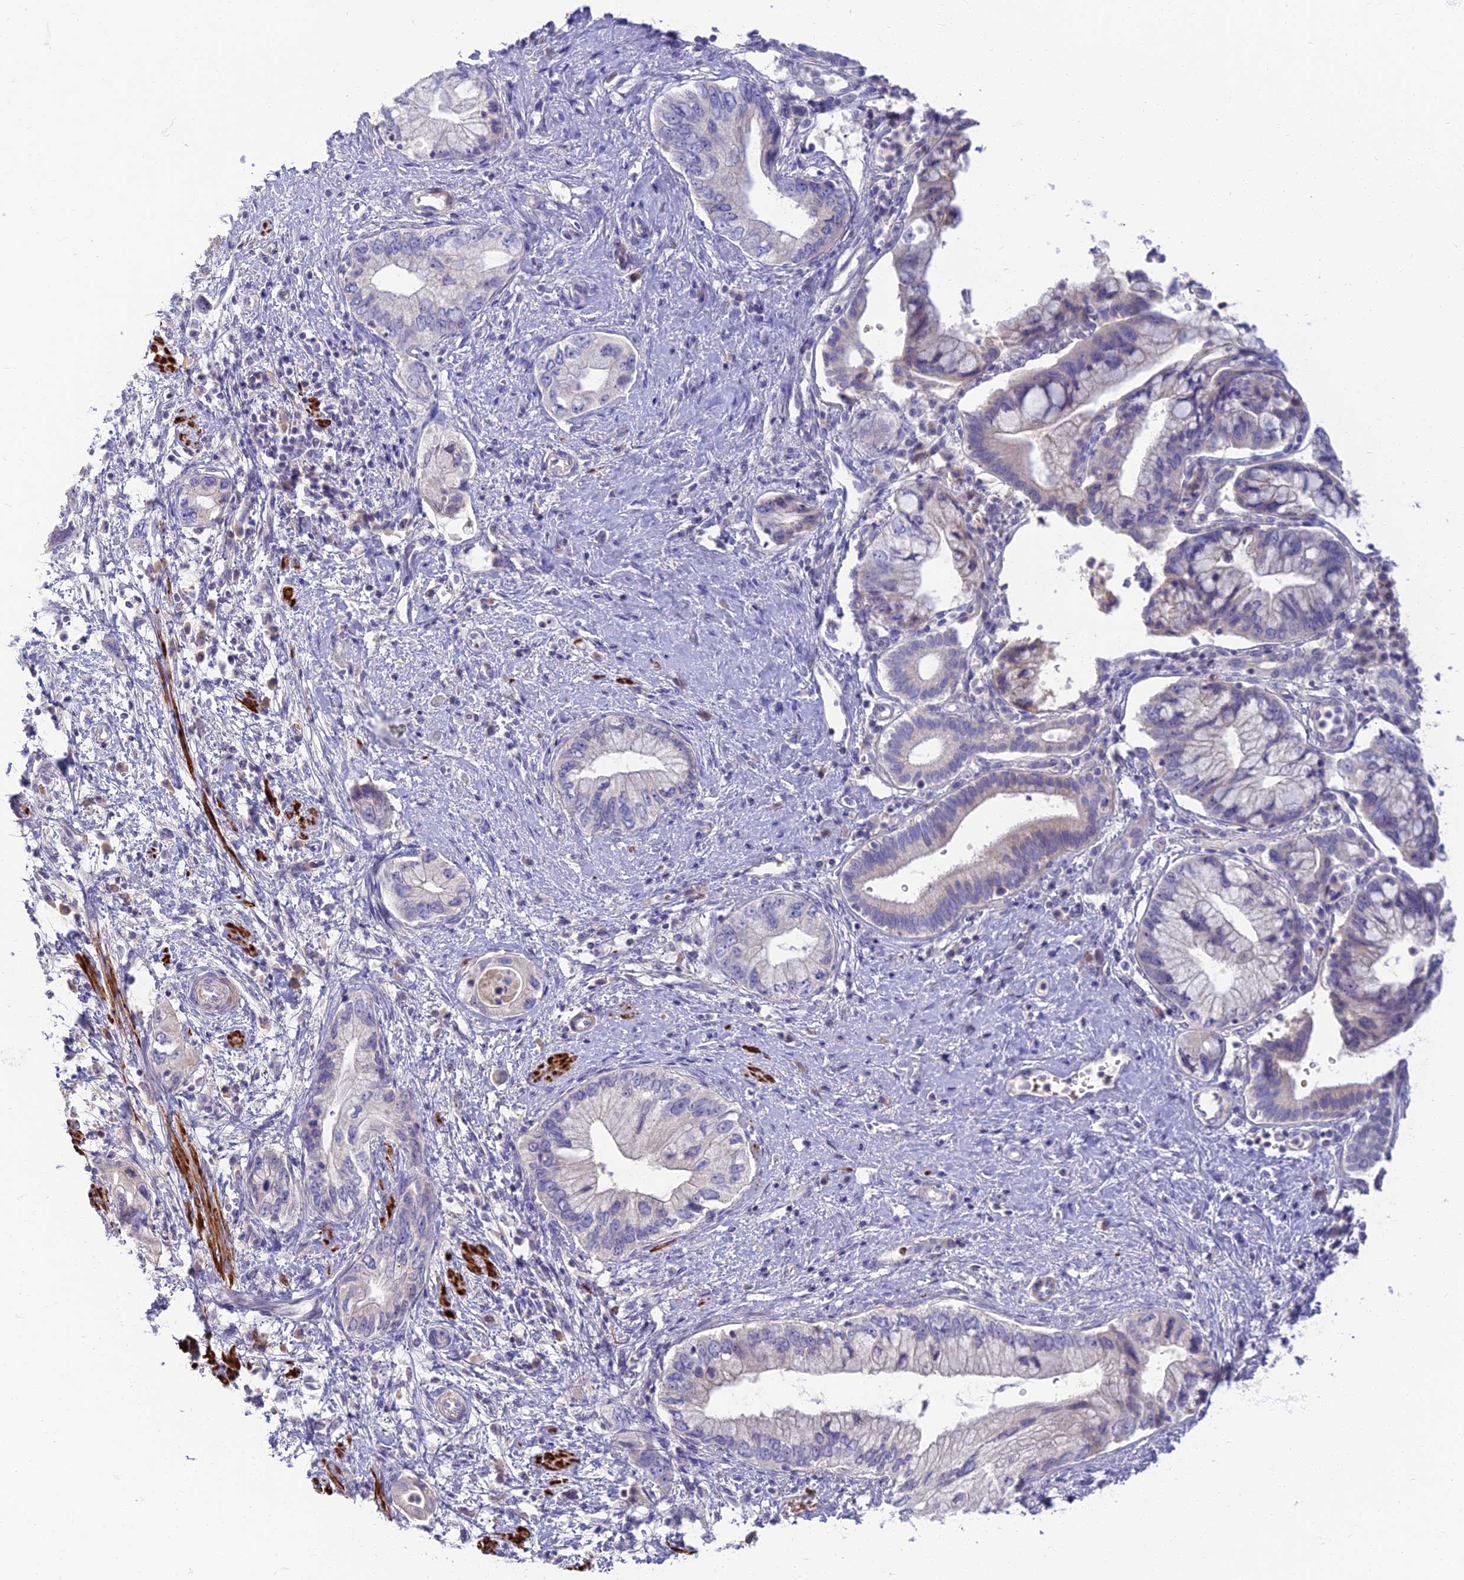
{"staining": {"intensity": "negative", "quantity": "none", "location": "none"}, "tissue": "pancreatic cancer", "cell_type": "Tumor cells", "image_type": "cancer", "snomed": [{"axis": "morphology", "description": "Adenocarcinoma, NOS"}, {"axis": "topography", "description": "Pancreas"}], "caption": "The IHC image has no significant expression in tumor cells of pancreatic cancer tissue.", "gene": "CLIP4", "patient": {"sex": "female", "age": 73}}